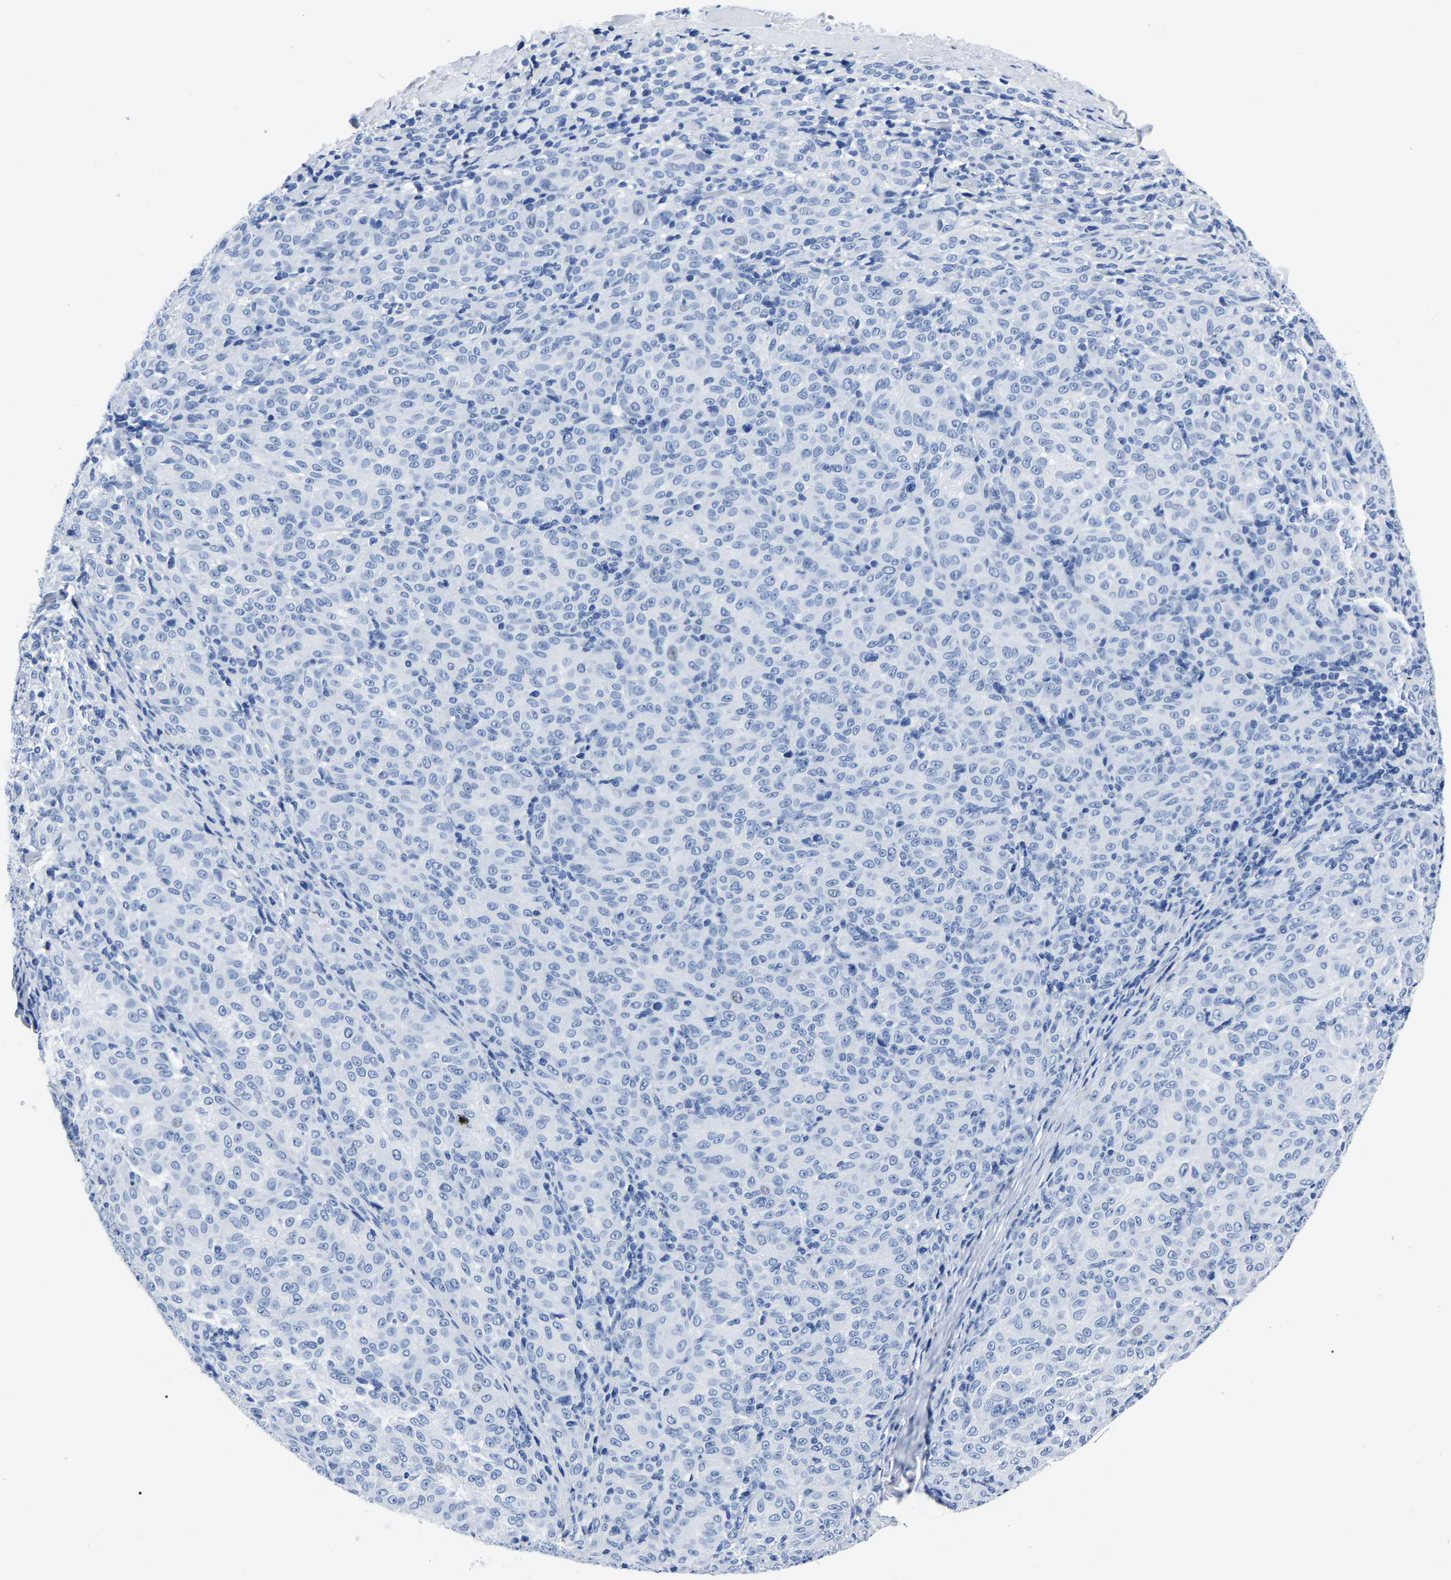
{"staining": {"intensity": "negative", "quantity": "none", "location": "none"}, "tissue": "melanoma", "cell_type": "Tumor cells", "image_type": "cancer", "snomed": [{"axis": "morphology", "description": "Malignant melanoma, NOS"}, {"axis": "topography", "description": "Skin"}], "caption": "A histopathology image of human malignant melanoma is negative for staining in tumor cells. The staining is performed using DAB (3,3'-diaminobenzidine) brown chromogen with nuclei counter-stained in using hematoxylin.", "gene": "IMPG2", "patient": {"sex": "female", "age": 72}}